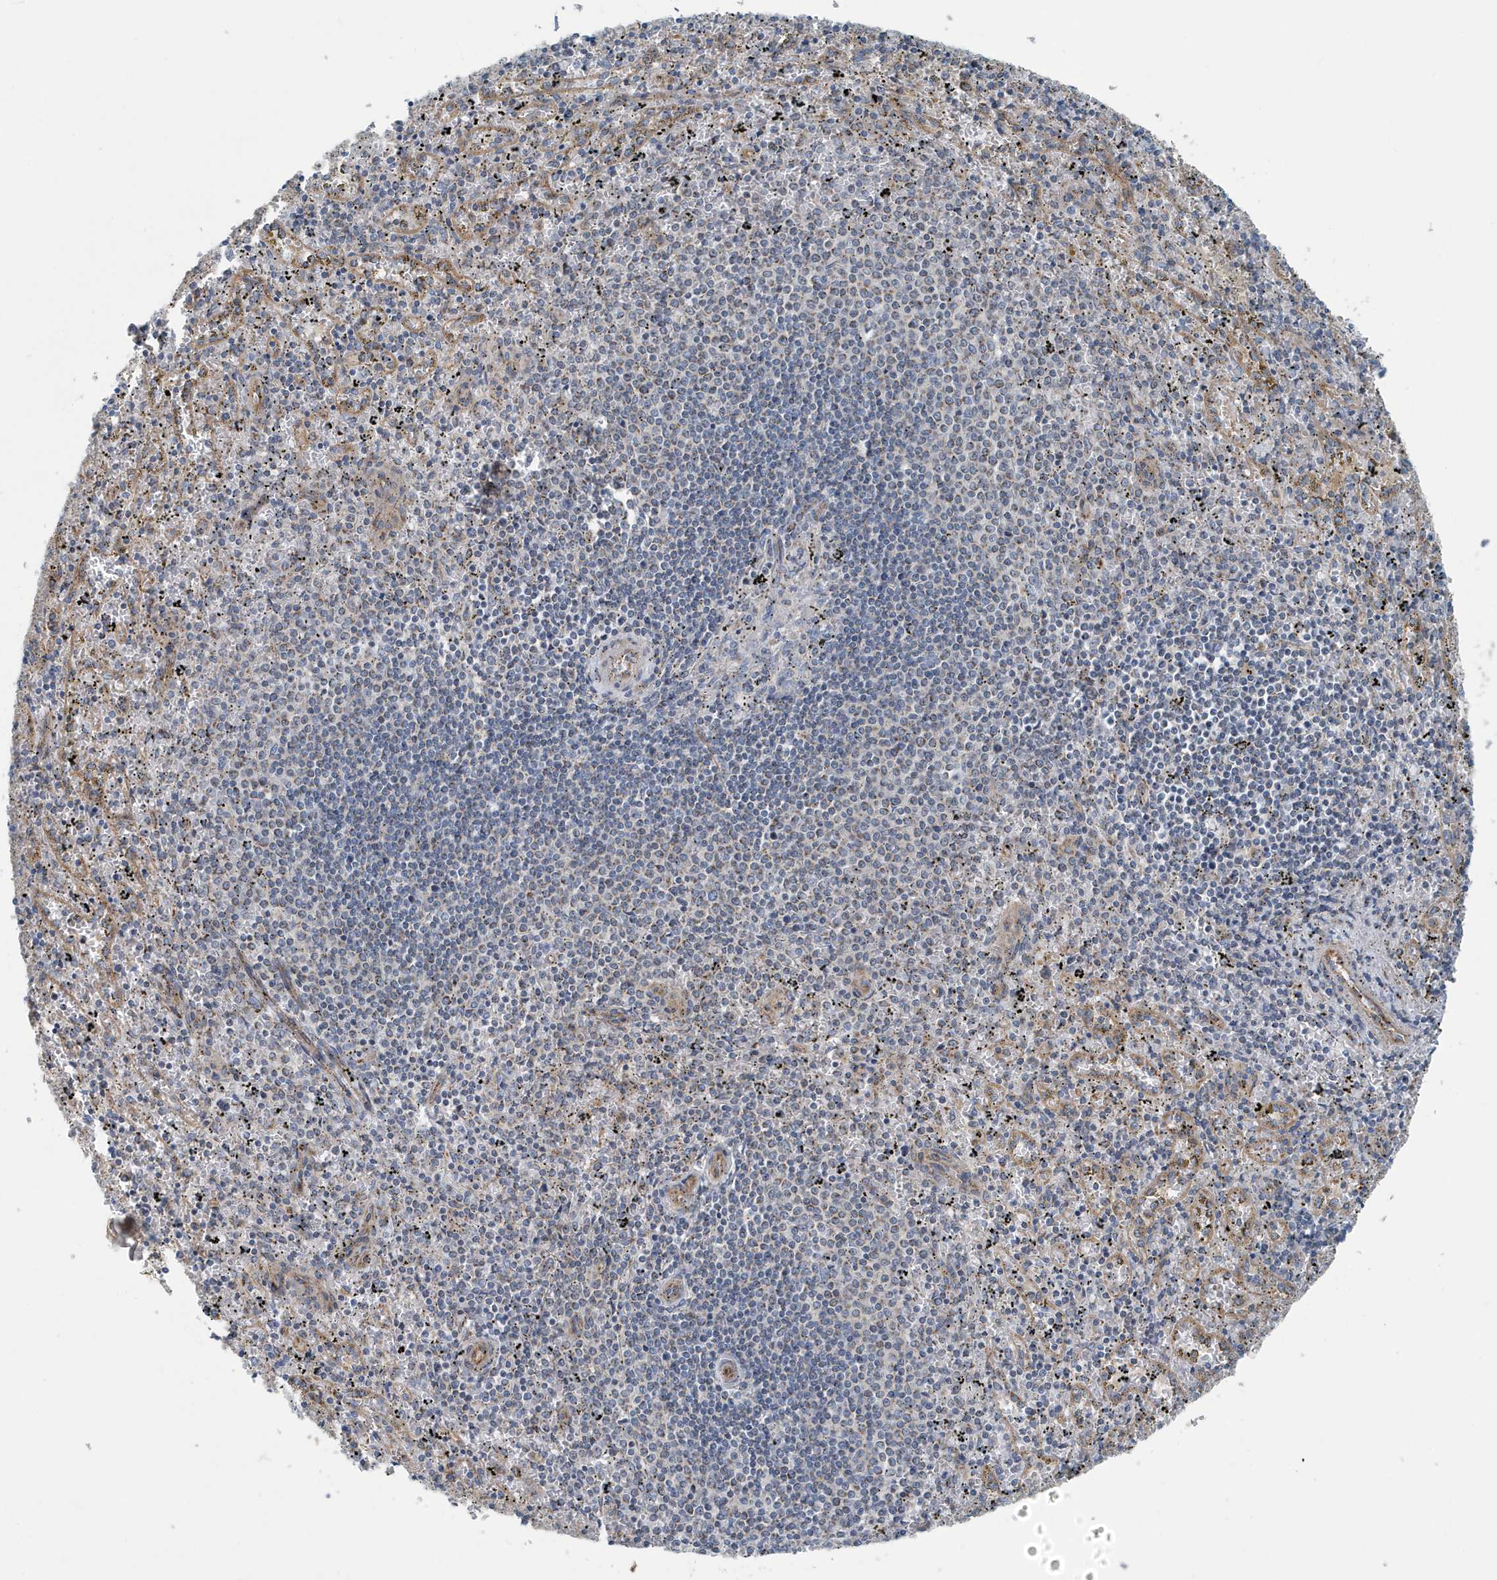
{"staining": {"intensity": "weak", "quantity": "<25%", "location": "cytoplasmic/membranous"}, "tissue": "spleen", "cell_type": "Cells in red pulp", "image_type": "normal", "snomed": [{"axis": "morphology", "description": "Normal tissue, NOS"}, {"axis": "topography", "description": "Spleen"}], "caption": "This histopathology image is of normal spleen stained with immunohistochemistry to label a protein in brown with the nuclei are counter-stained blue. There is no positivity in cells in red pulp. The staining is performed using DAB (3,3'-diaminobenzidine) brown chromogen with nuclei counter-stained in using hematoxylin.", "gene": "PPM1M", "patient": {"sex": "male", "age": 11}}